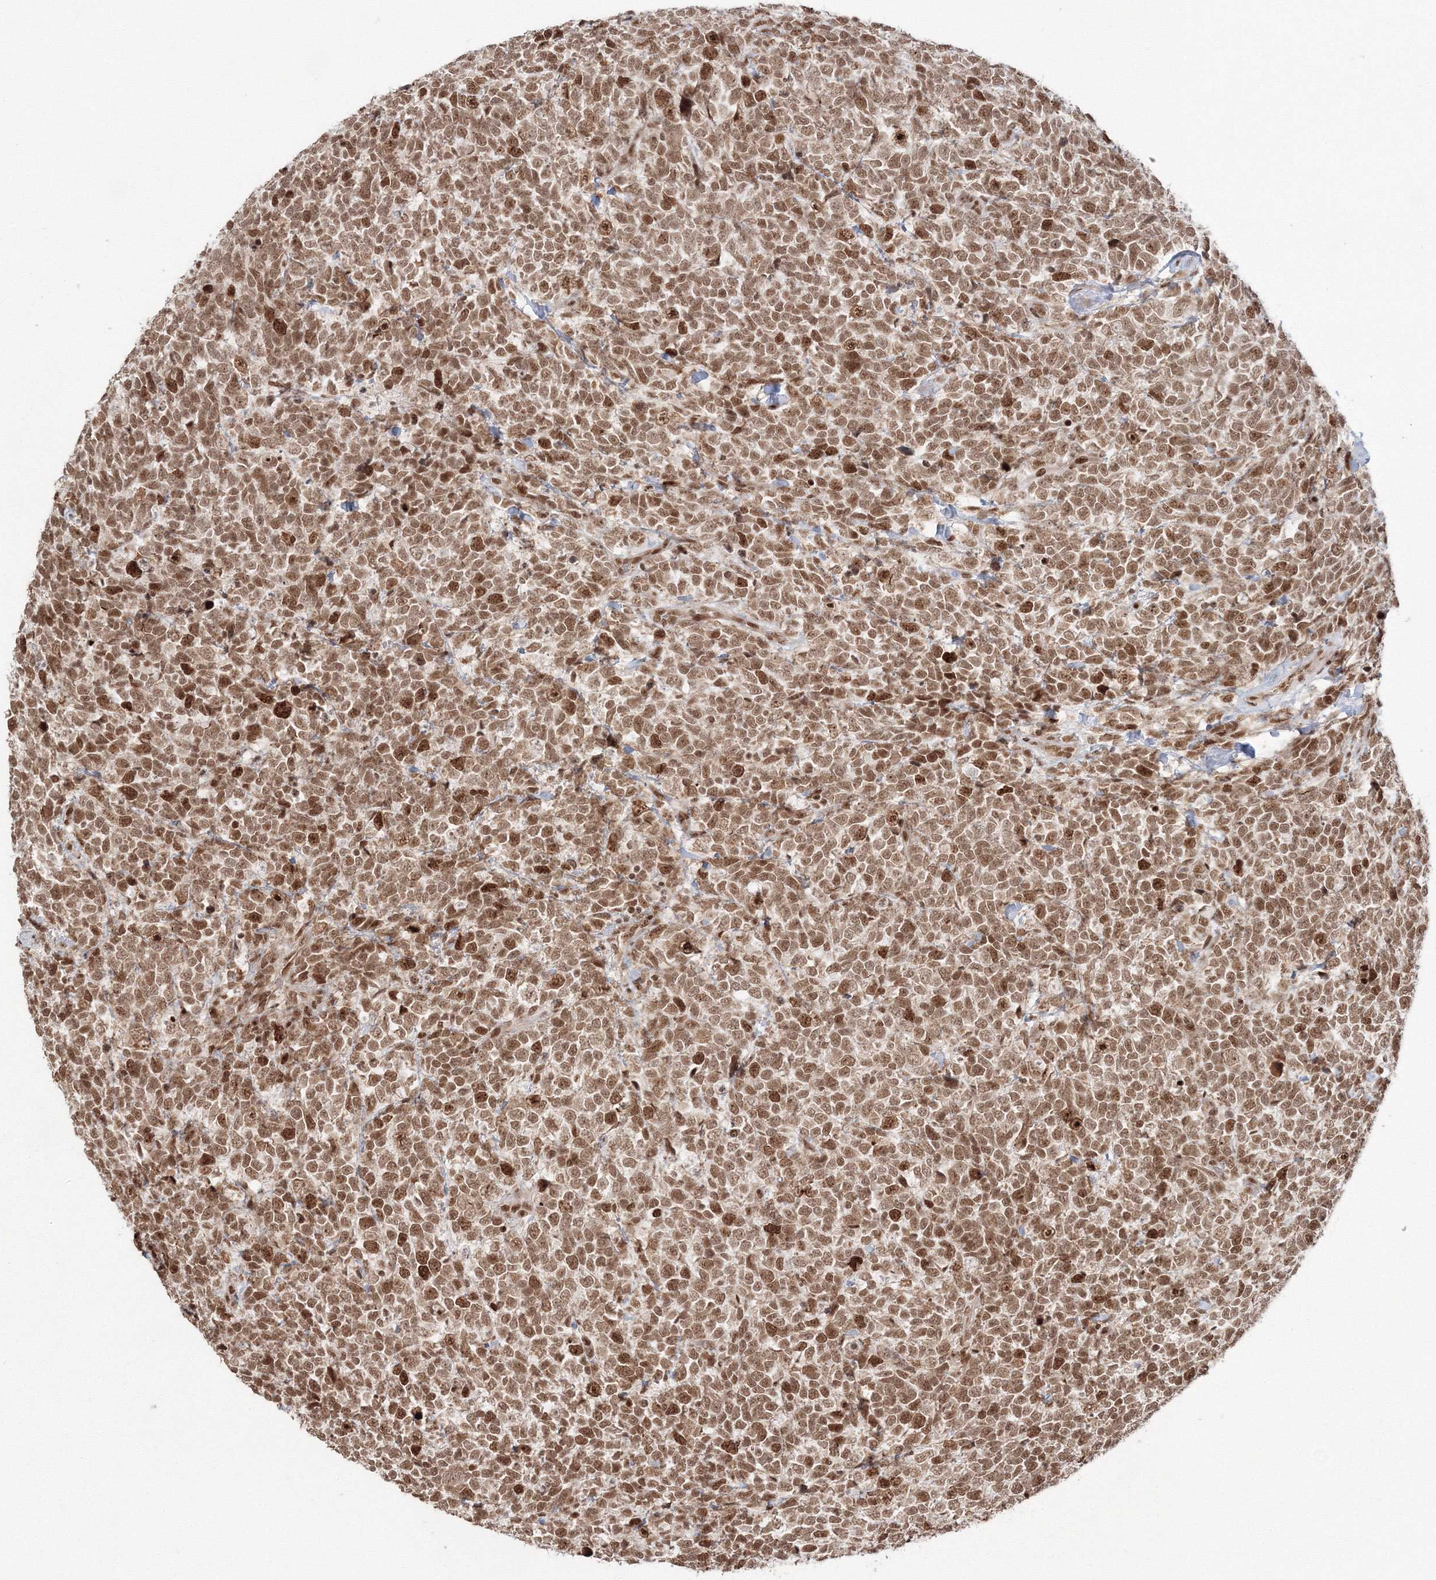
{"staining": {"intensity": "moderate", "quantity": ">75%", "location": "nuclear"}, "tissue": "urothelial cancer", "cell_type": "Tumor cells", "image_type": "cancer", "snomed": [{"axis": "morphology", "description": "Urothelial carcinoma, High grade"}, {"axis": "topography", "description": "Urinary bladder"}], "caption": "Immunohistochemistry (IHC) (DAB) staining of high-grade urothelial carcinoma displays moderate nuclear protein positivity in about >75% of tumor cells.", "gene": "KIF20A", "patient": {"sex": "female", "age": 82}}